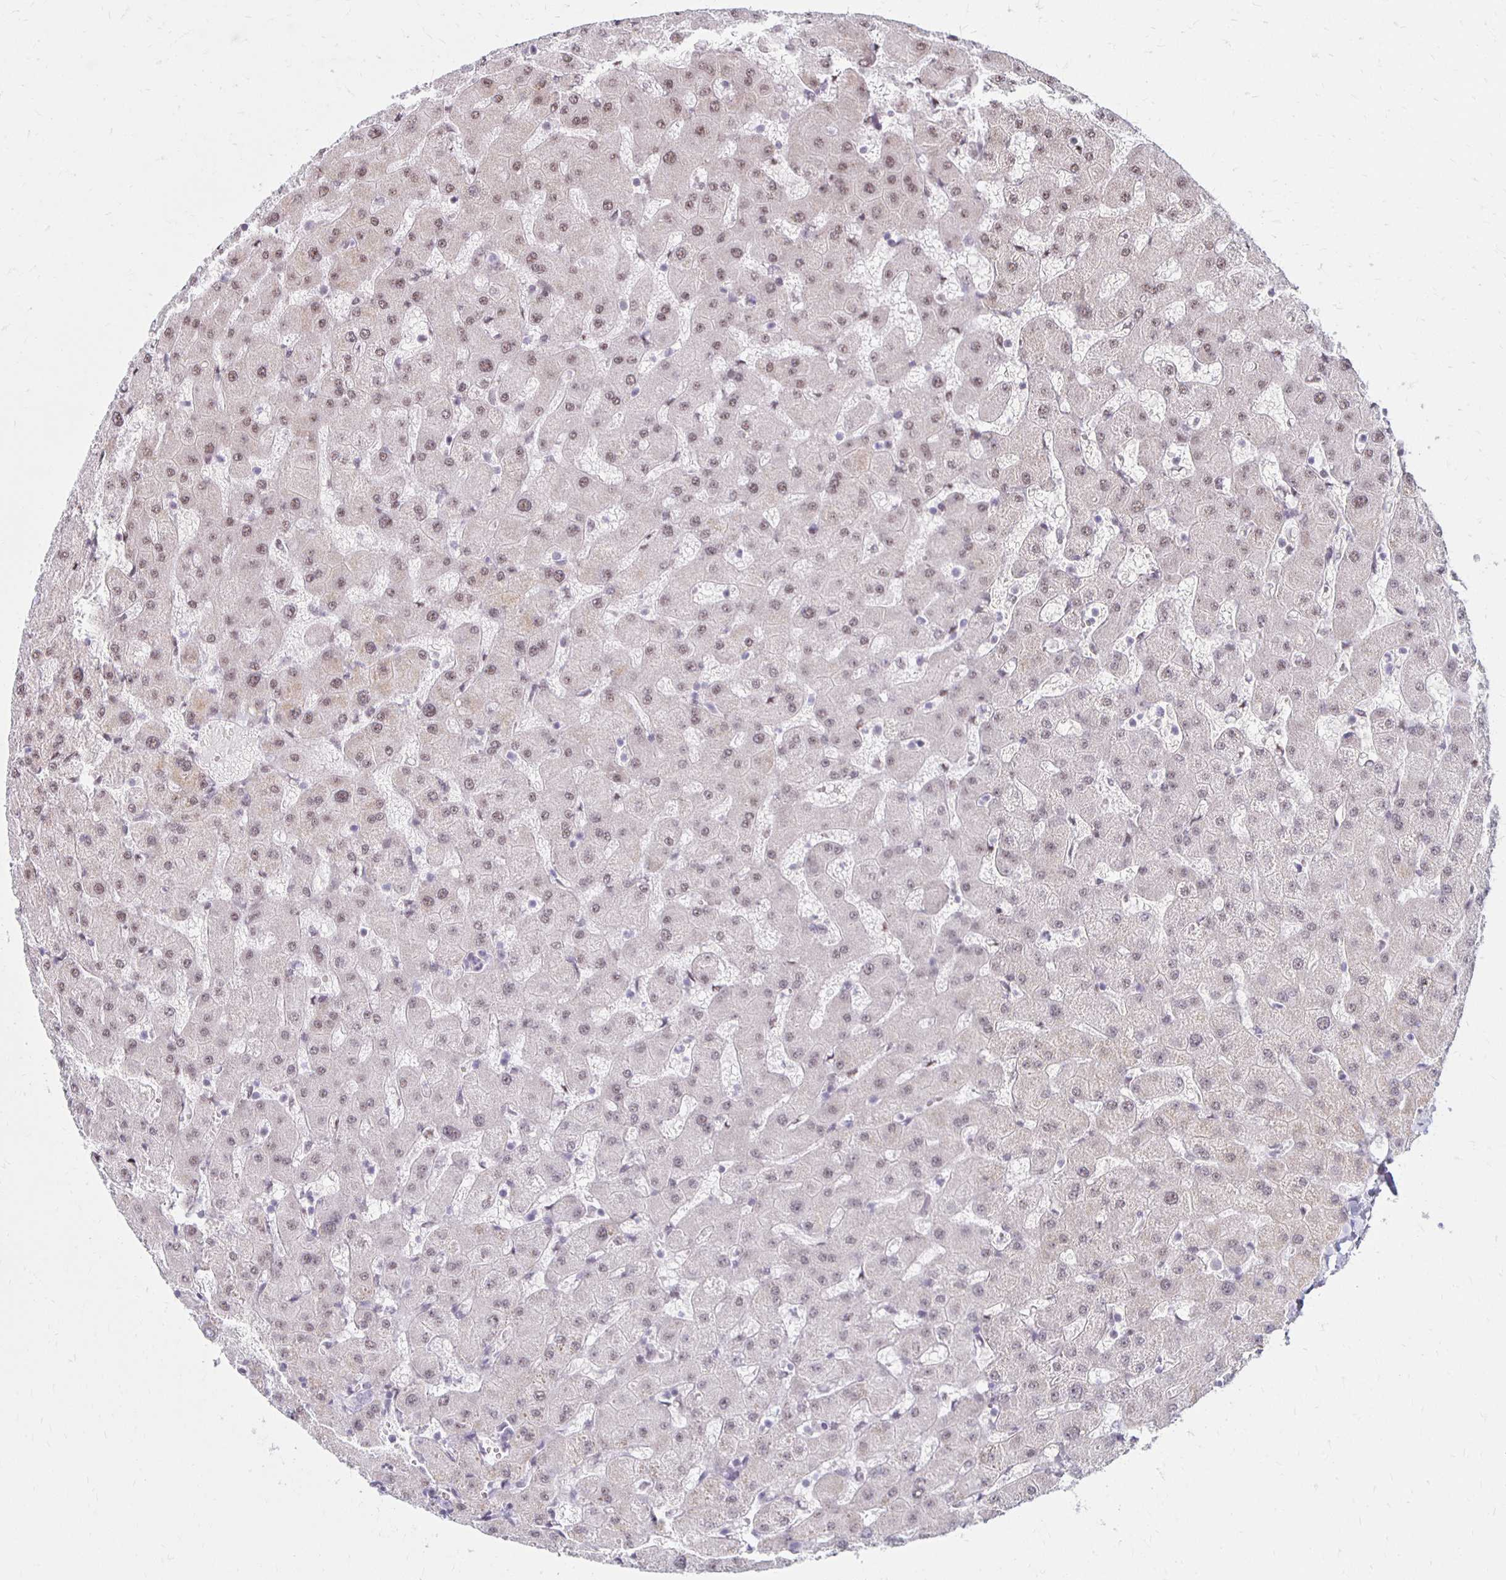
{"staining": {"intensity": "negative", "quantity": "none", "location": "none"}, "tissue": "liver", "cell_type": "Cholangiocytes", "image_type": "normal", "snomed": [{"axis": "morphology", "description": "Normal tissue, NOS"}, {"axis": "topography", "description": "Liver"}], "caption": "Cholangiocytes are negative for protein expression in normal human liver. (IHC, brightfield microscopy, high magnification).", "gene": "DAGLA", "patient": {"sex": "female", "age": 63}}